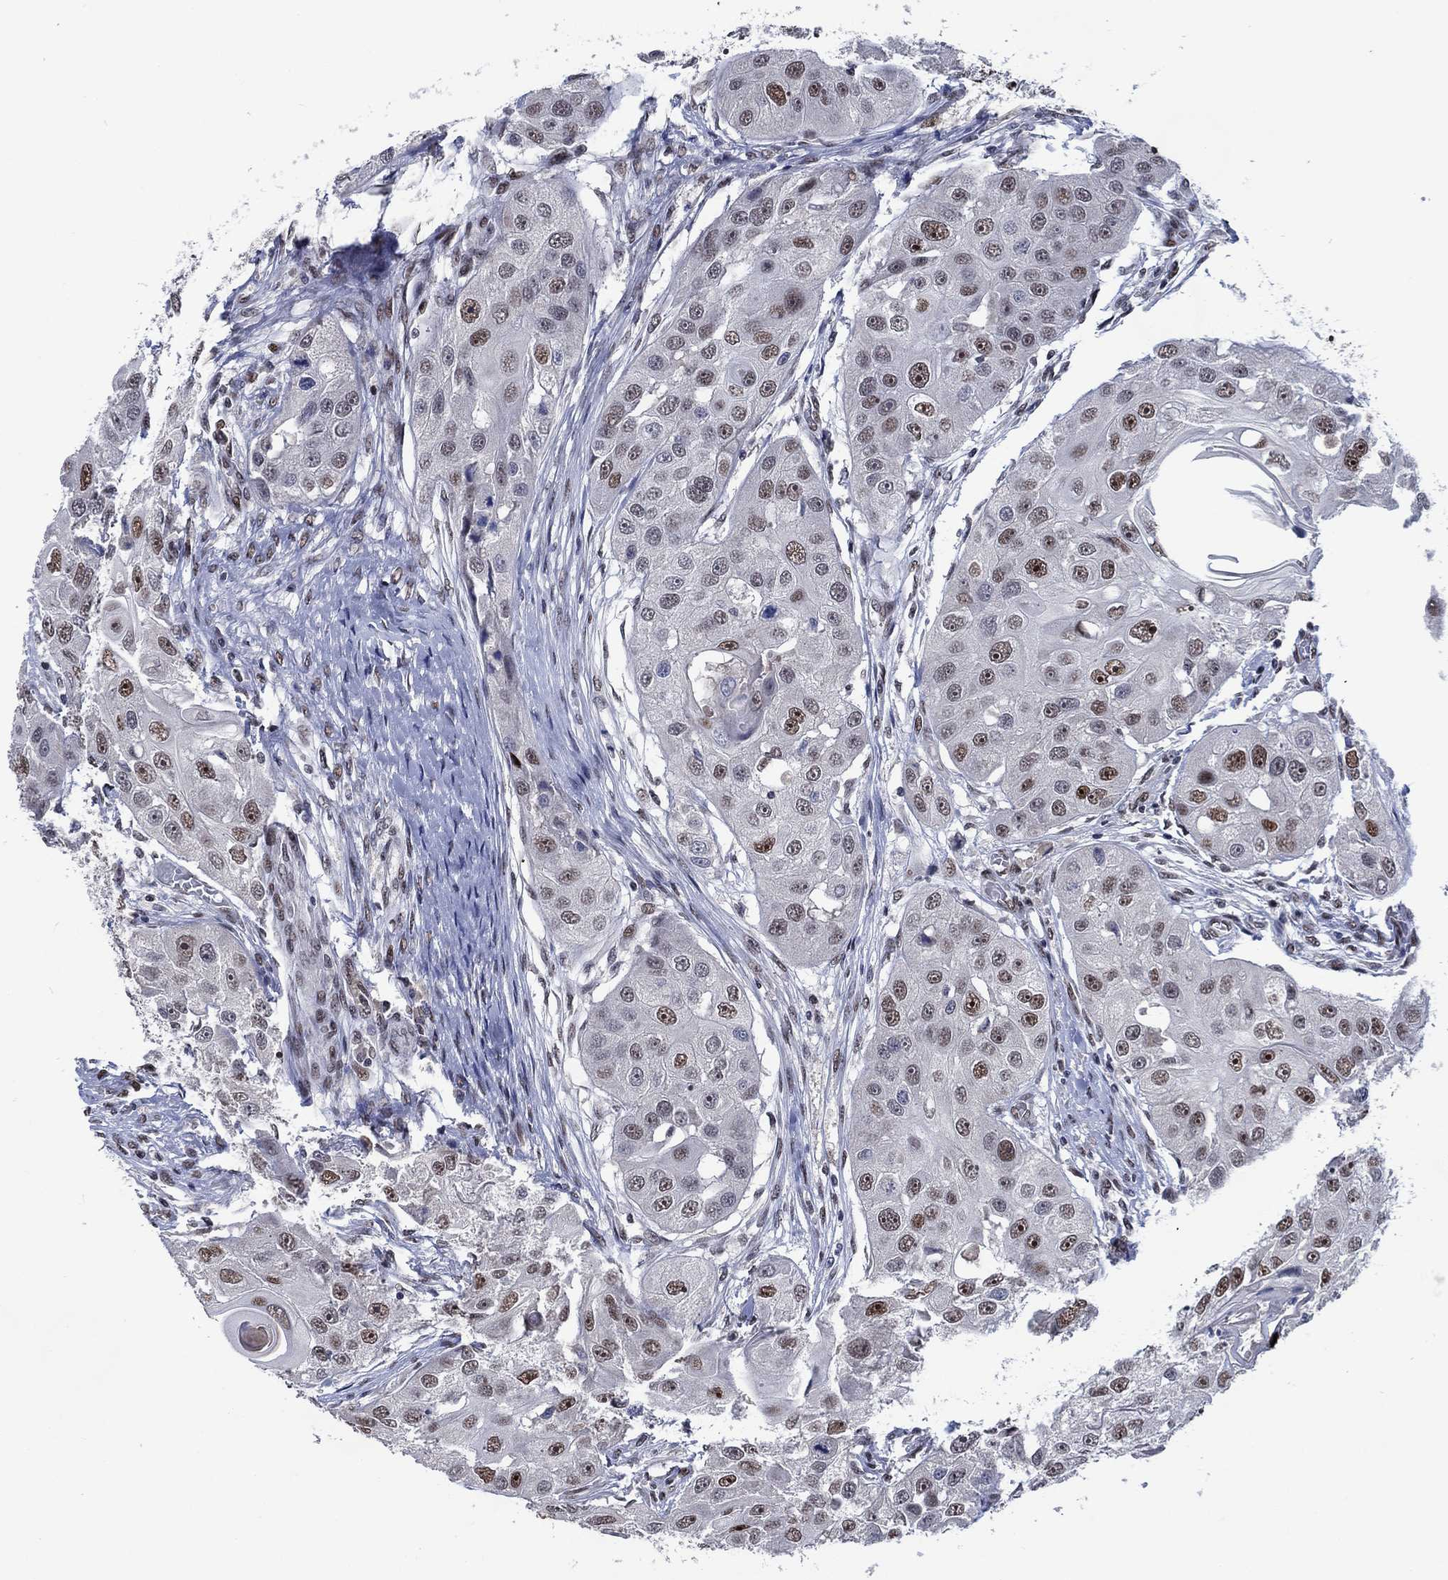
{"staining": {"intensity": "strong", "quantity": "25%-75%", "location": "nuclear"}, "tissue": "head and neck cancer", "cell_type": "Tumor cells", "image_type": "cancer", "snomed": [{"axis": "morphology", "description": "Normal tissue, NOS"}, {"axis": "morphology", "description": "Squamous cell carcinoma, NOS"}, {"axis": "topography", "description": "Skeletal muscle"}, {"axis": "topography", "description": "Head-Neck"}], "caption": "Immunohistochemistry staining of squamous cell carcinoma (head and neck), which shows high levels of strong nuclear expression in approximately 25%-75% of tumor cells indicating strong nuclear protein expression. The staining was performed using DAB (brown) for protein detection and nuclei were counterstained in hematoxylin (blue).", "gene": "HTN1", "patient": {"sex": "male", "age": 51}}